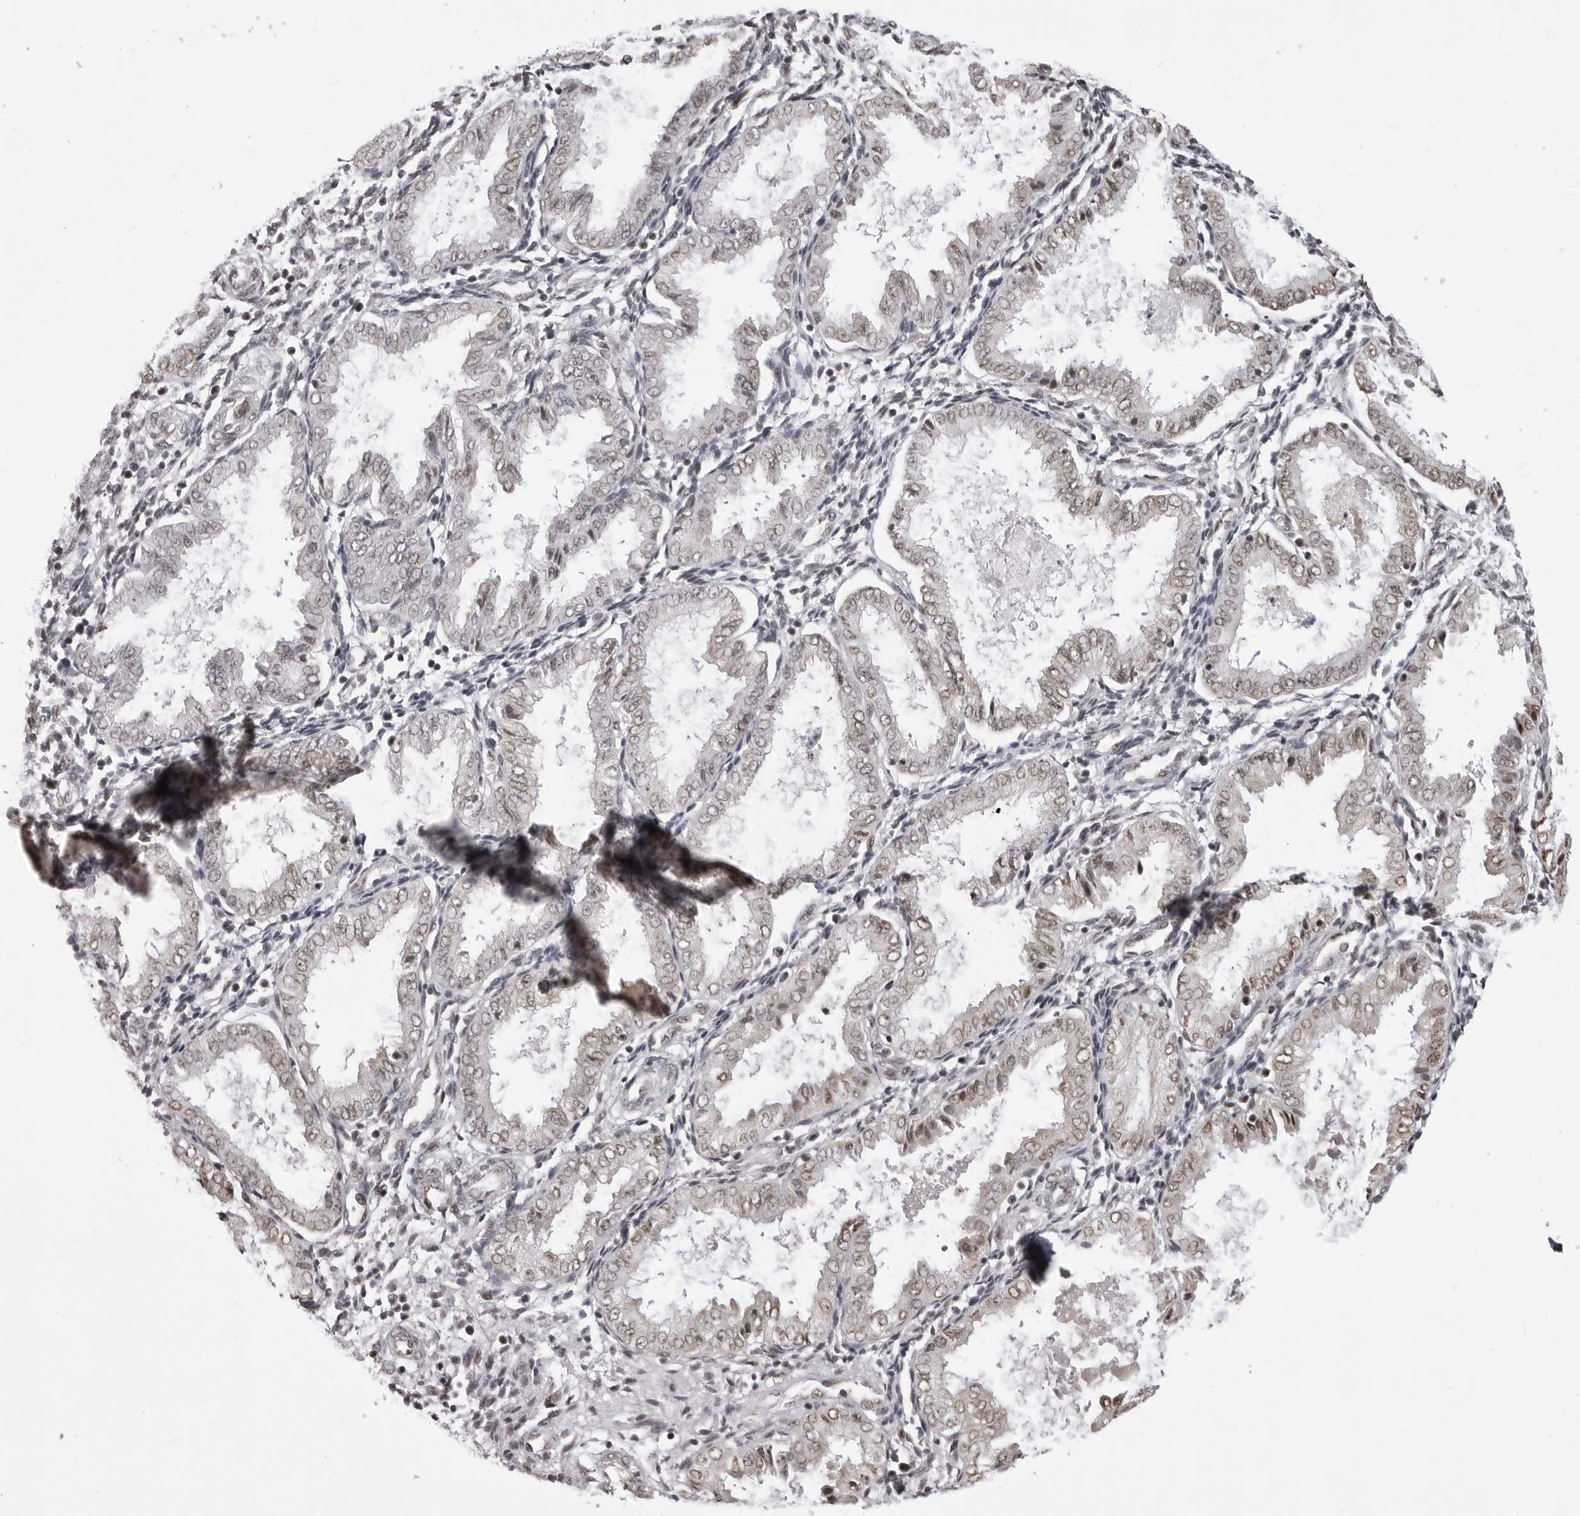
{"staining": {"intensity": "weak", "quantity": "25%-75%", "location": "nuclear"}, "tissue": "endometrium", "cell_type": "Cells in endometrial stroma", "image_type": "normal", "snomed": [{"axis": "morphology", "description": "Normal tissue, NOS"}, {"axis": "topography", "description": "Endometrium"}], "caption": "This image demonstrates immunohistochemistry (IHC) staining of benign human endometrium, with low weak nuclear staining in about 25%-75% of cells in endometrial stroma.", "gene": "PHF3", "patient": {"sex": "female", "age": 33}}